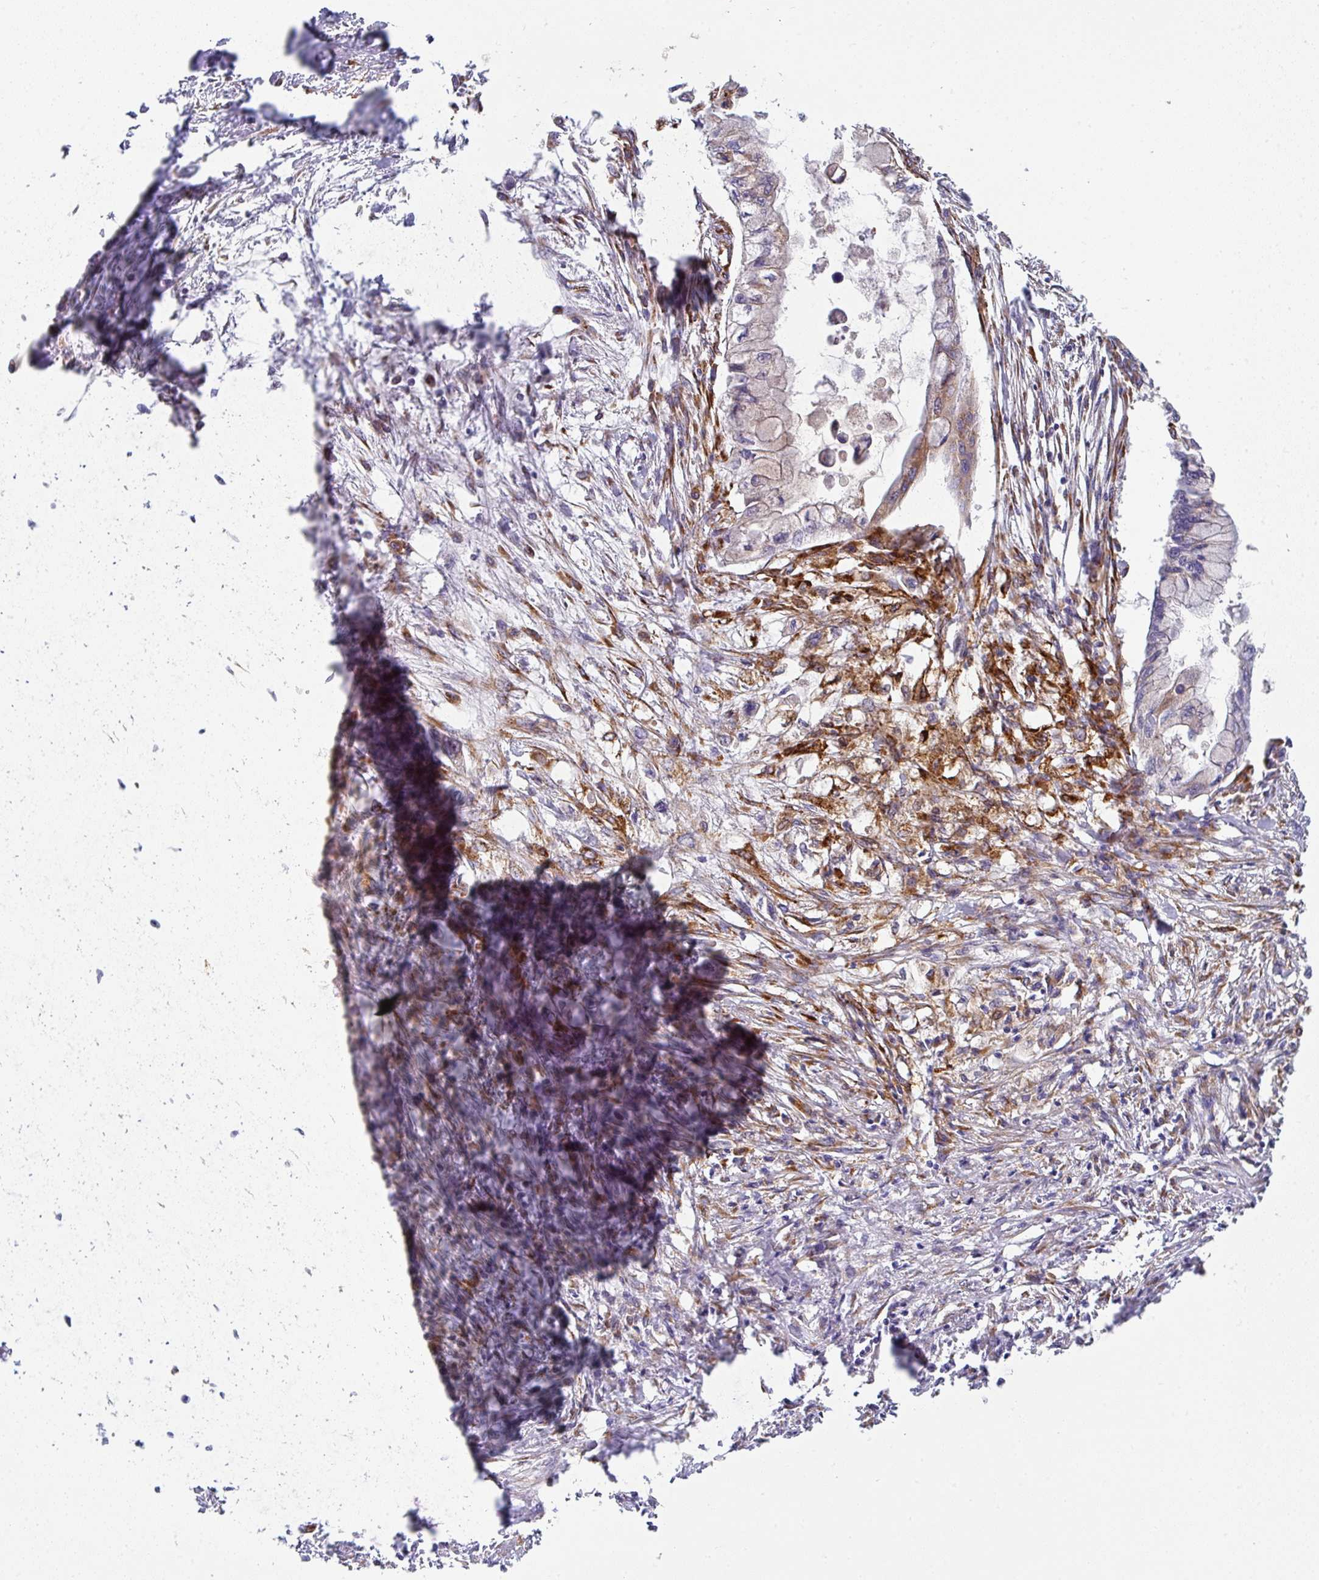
{"staining": {"intensity": "moderate", "quantity": "<25%", "location": "cytoplasmic/membranous"}, "tissue": "pancreatic cancer", "cell_type": "Tumor cells", "image_type": "cancer", "snomed": [{"axis": "morphology", "description": "Adenocarcinoma, NOS"}, {"axis": "topography", "description": "Pancreas"}], "caption": "Pancreatic adenocarcinoma tissue displays moderate cytoplasmic/membranous positivity in approximately <25% of tumor cells, visualized by immunohistochemistry. The staining was performed using DAB, with brown indicating positive protein expression. Nuclei are stained blue with hematoxylin.", "gene": "ZNF268", "patient": {"sex": "male", "age": 48}}